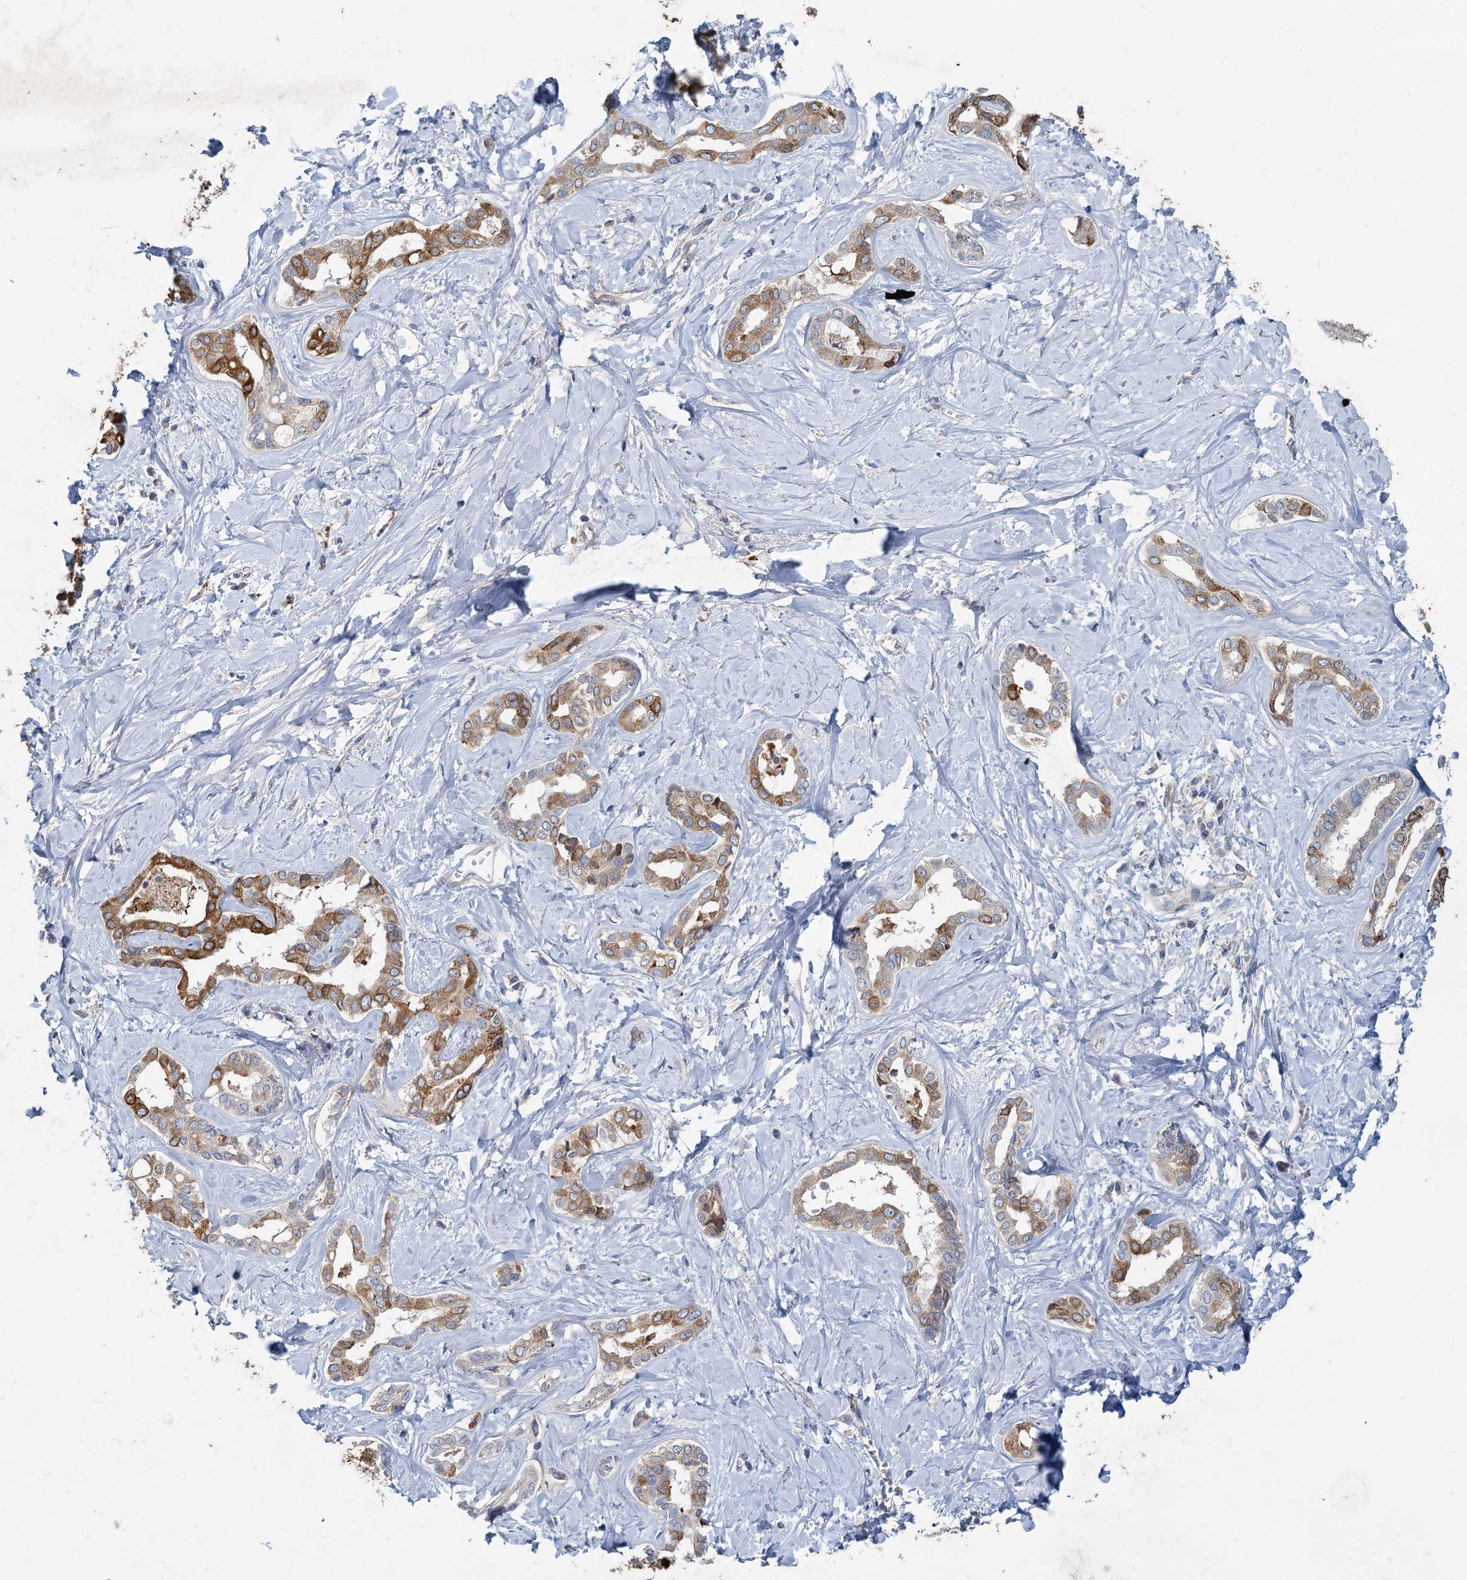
{"staining": {"intensity": "moderate", "quantity": ">75%", "location": "cytoplasmic/membranous"}, "tissue": "liver cancer", "cell_type": "Tumor cells", "image_type": "cancer", "snomed": [{"axis": "morphology", "description": "Cholangiocarcinoma"}, {"axis": "topography", "description": "Liver"}], "caption": "This is a photomicrograph of IHC staining of liver cholangiocarcinoma, which shows moderate expression in the cytoplasmic/membranous of tumor cells.", "gene": "SLC2A7", "patient": {"sex": "female", "age": 77}}